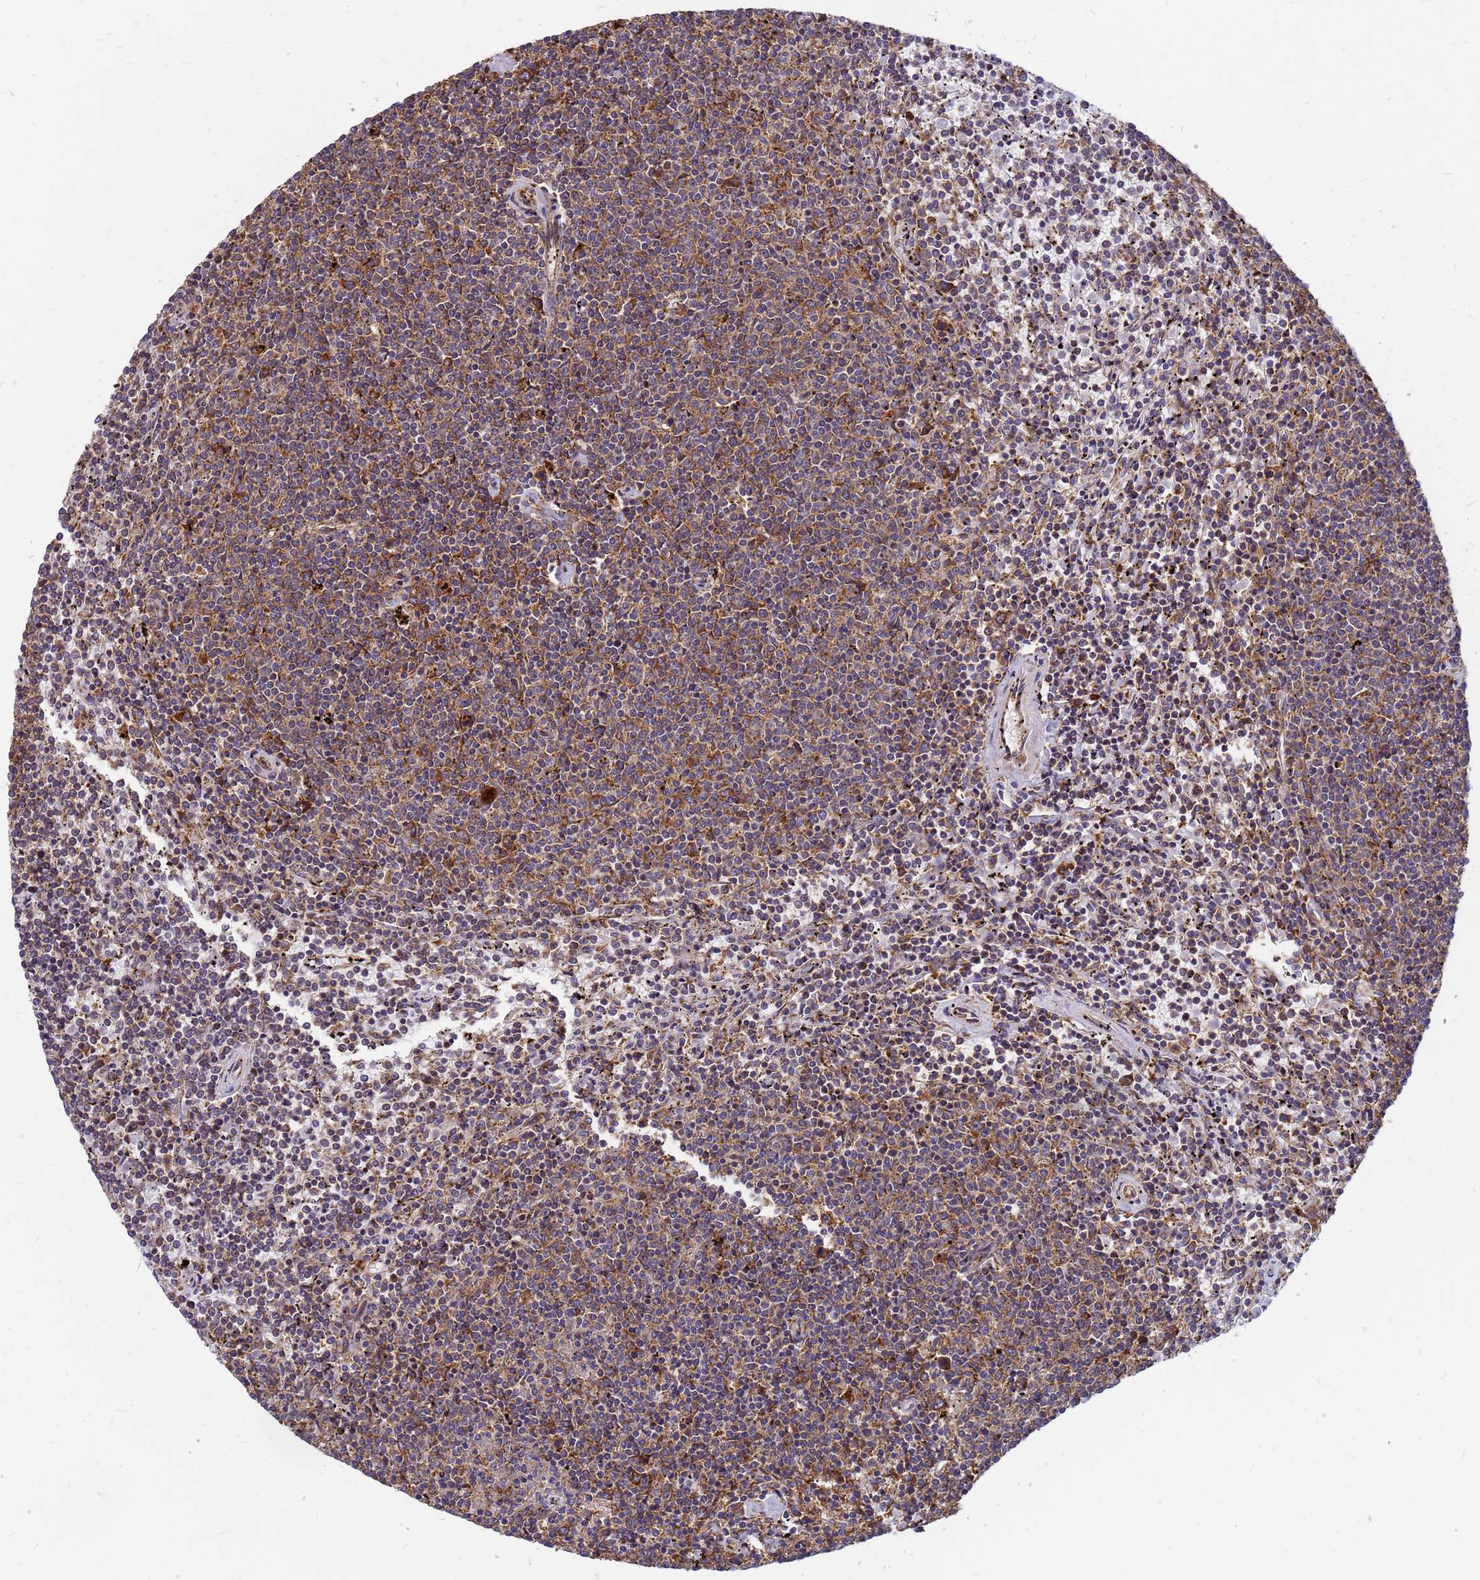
{"staining": {"intensity": "moderate", "quantity": "25%-75%", "location": "cytoplasmic/membranous"}, "tissue": "lymphoma", "cell_type": "Tumor cells", "image_type": "cancer", "snomed": [{"axis": "morphology", "description": "Malignant lymphoma, non-Hodgkin's type, Low grade"}, {"axis": "topography", "description": "Spleen"}], "caption": "Immunohistochemical staining of human low-grade malignant lymphoma, non-Hodgkin's type shows medium levels of moderate cytoplasmic/membranous protein positivity in approximately 25%-75% of tumor cells. (DAB IHC, brown staining for protein, blue staining for nuclei).", "gene": "RPL8", "patient": {"sex": "female", "age": 50}}